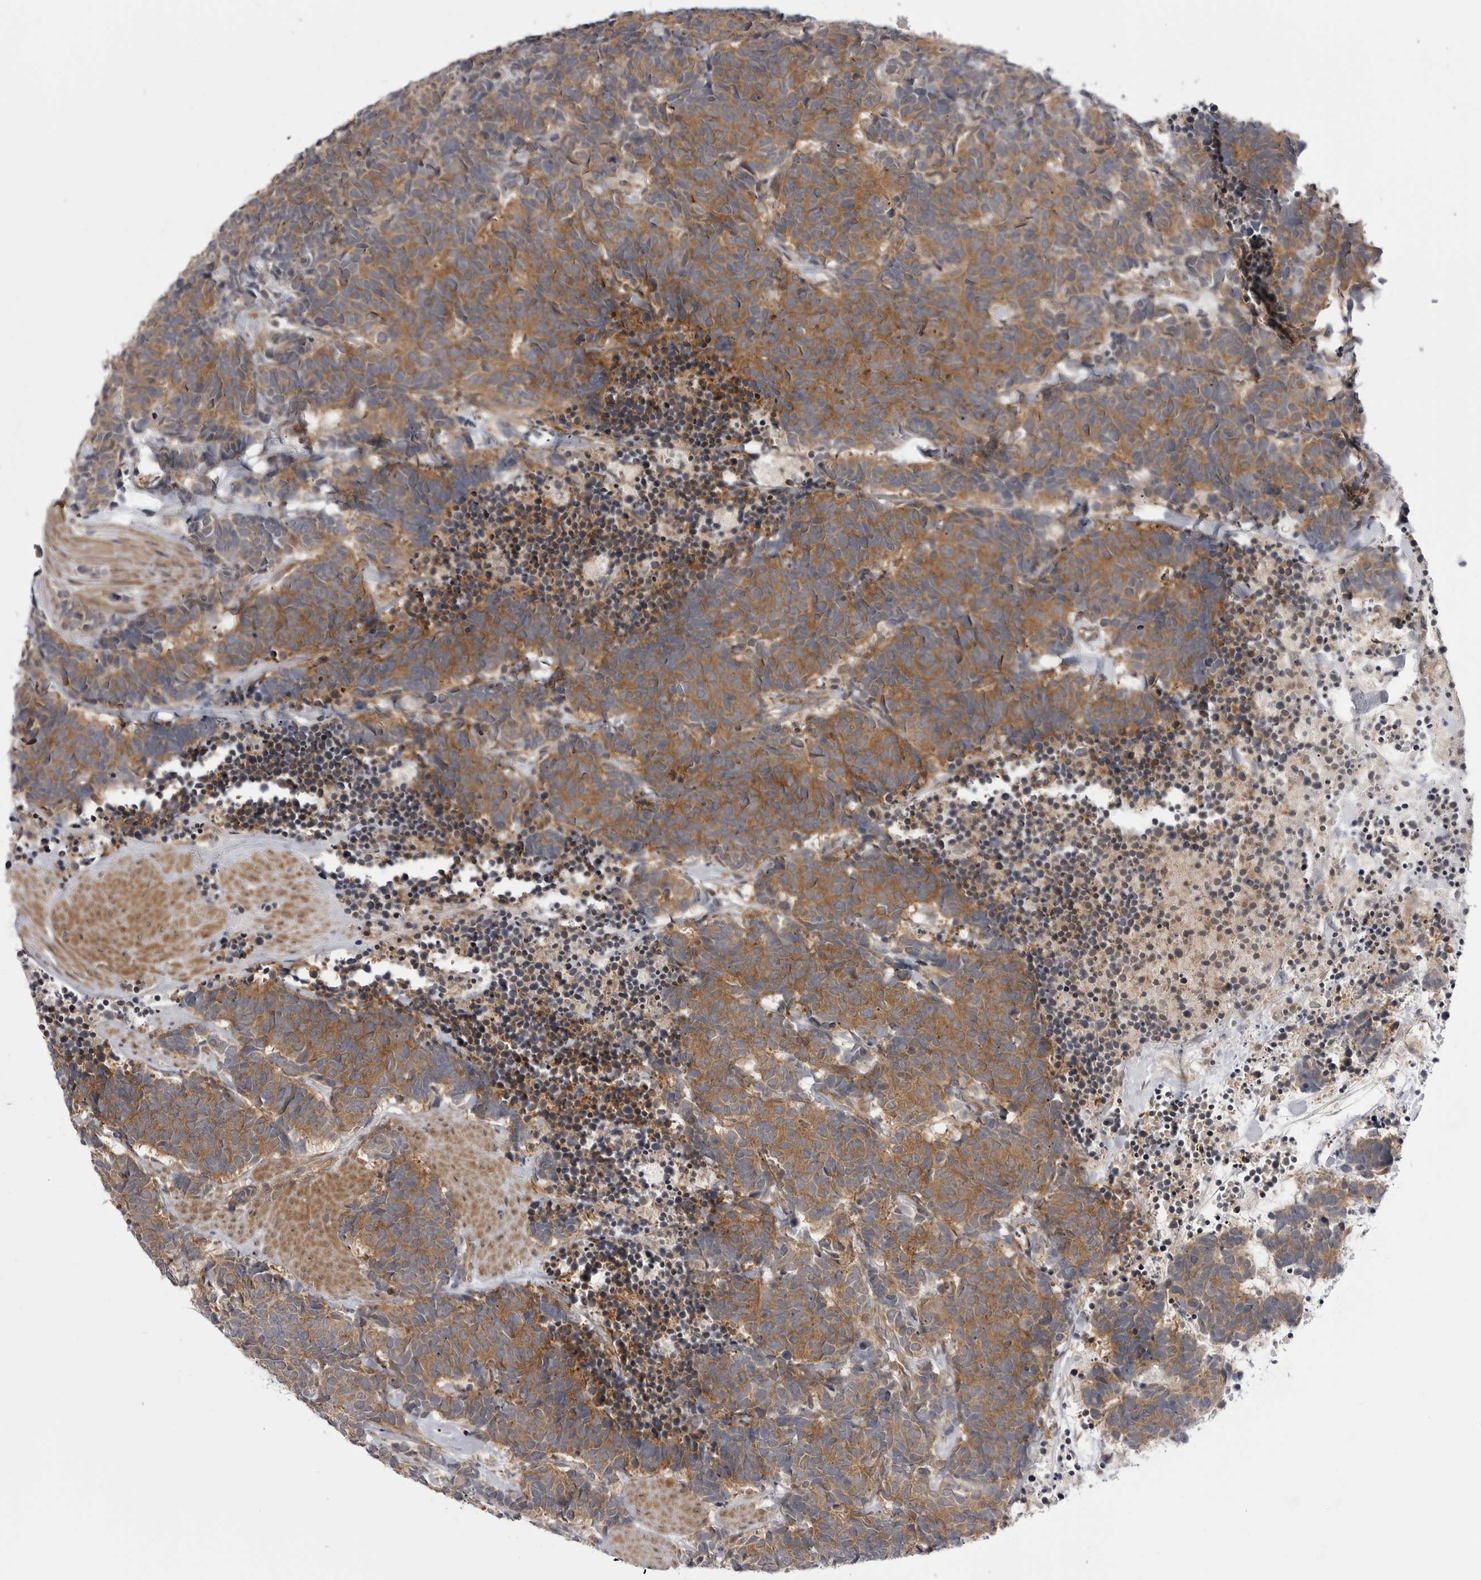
{"staining": {"intensity": "moderate", "quantity": ">75%", "location": "cytoplasmic/membranous"}, "tissue": "carcinoid", "cell_type": "Tumor cells", "image_type": "cancer", "snomed": [{"axis": "morphology", "description": "Carcinoma, NOS"}, {"axis": "morphology", "description": "Carcinoid, malignant, NOS"}, {"axis": "topography", "description": "Urinary bladder"}], "caption": "The image displays staining of carcinoid, revealing moderate cytoplasmic/membranous protein expression (brown color) within tumor cells.", "gene": "CCDC18", "patient": {"sex": "male", "age": 57}}